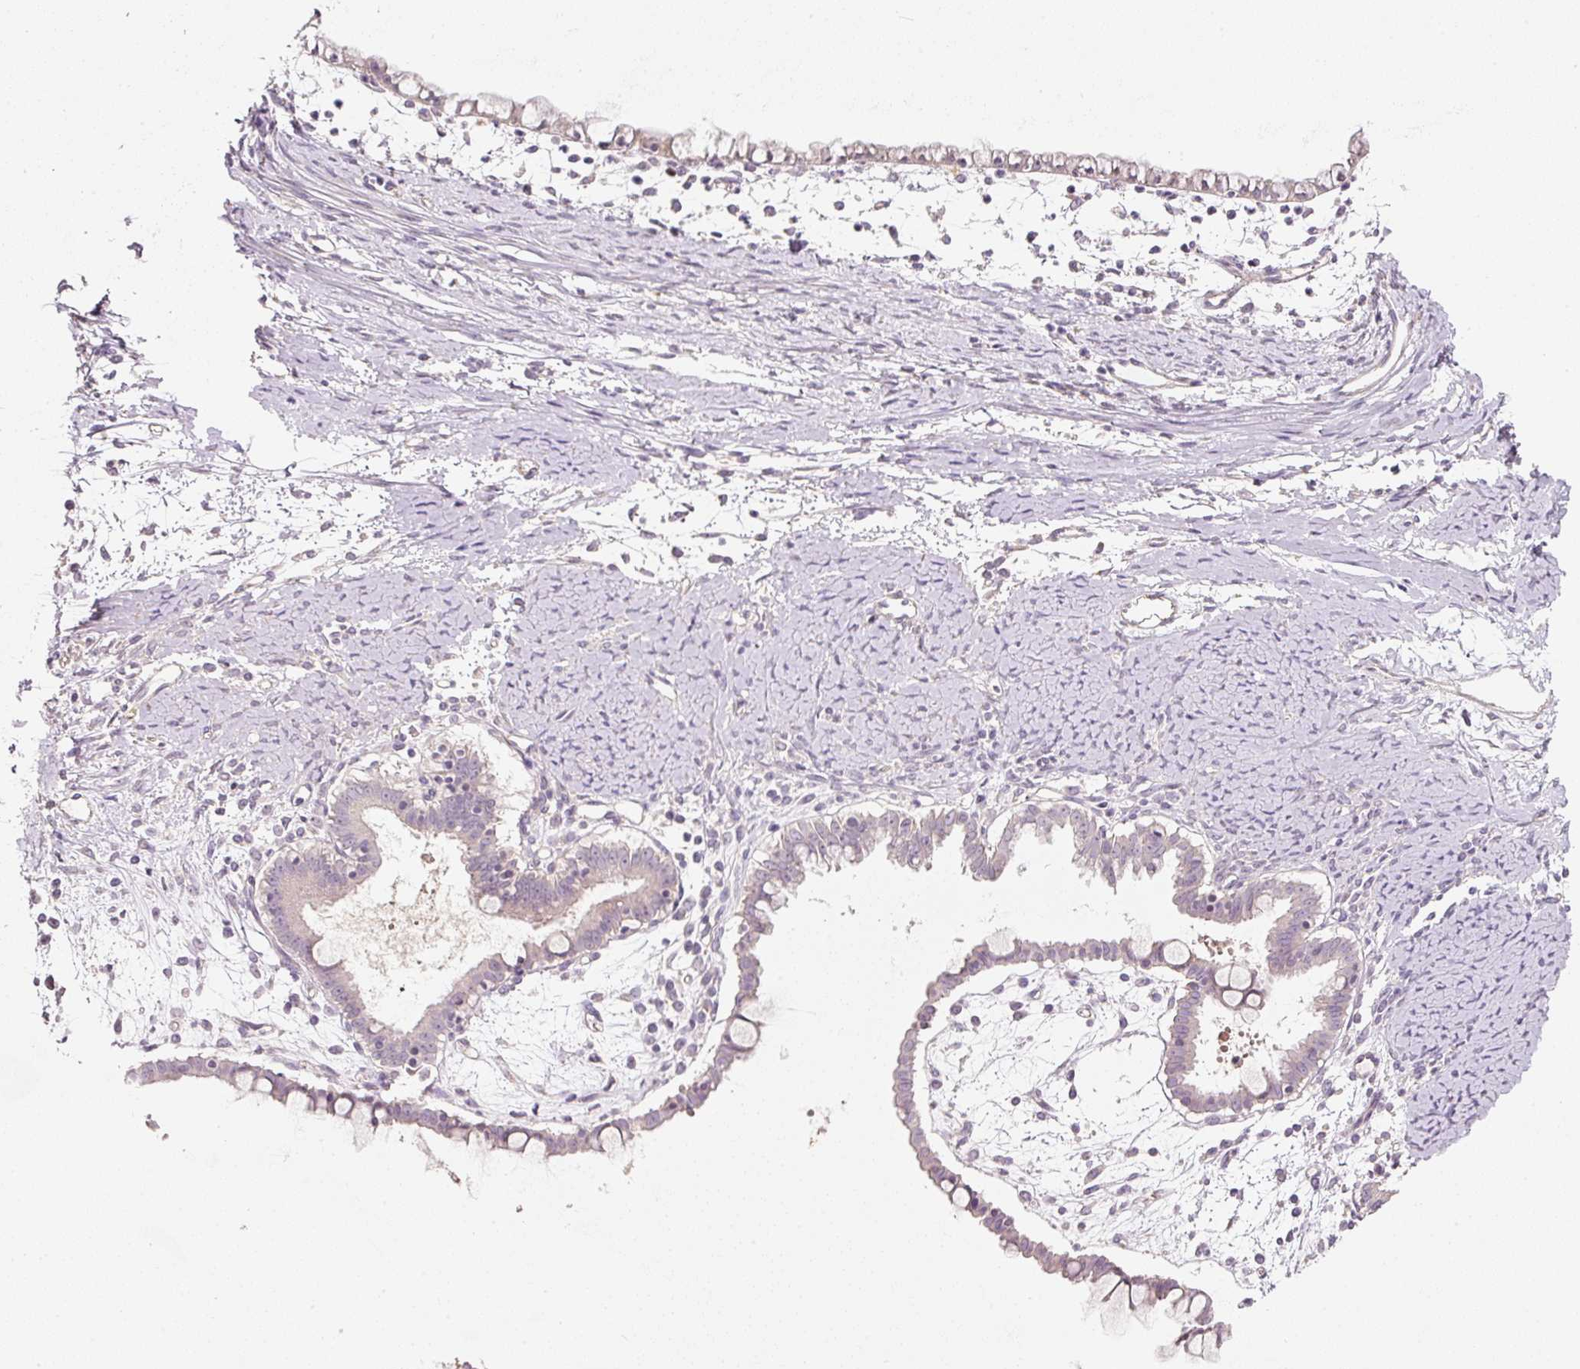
{"staining": {"intensity": "negative", "quantity": "none", "location": "none"}, "tissue": "ovarian cancer", "cell_type": "Tumor cells", "image_type": "cancer", "snomed": [{"axis": "morphology", "description": "Cystadenocarcinoma, mucinous, NOS"}, {"axis": "topography", "description": "Ovary"}], "caption": "DAB immunohistochemical staining of mucinous cystadenocarcinoma (ovarian) displays no significant expression in tumor cells. (Brightfield microscopy of DAB (3,3'-diaminobenzidine) IHC at high magnification).", "gene": "NBPF11", "patient": {"sex": "female", "age": 61}}